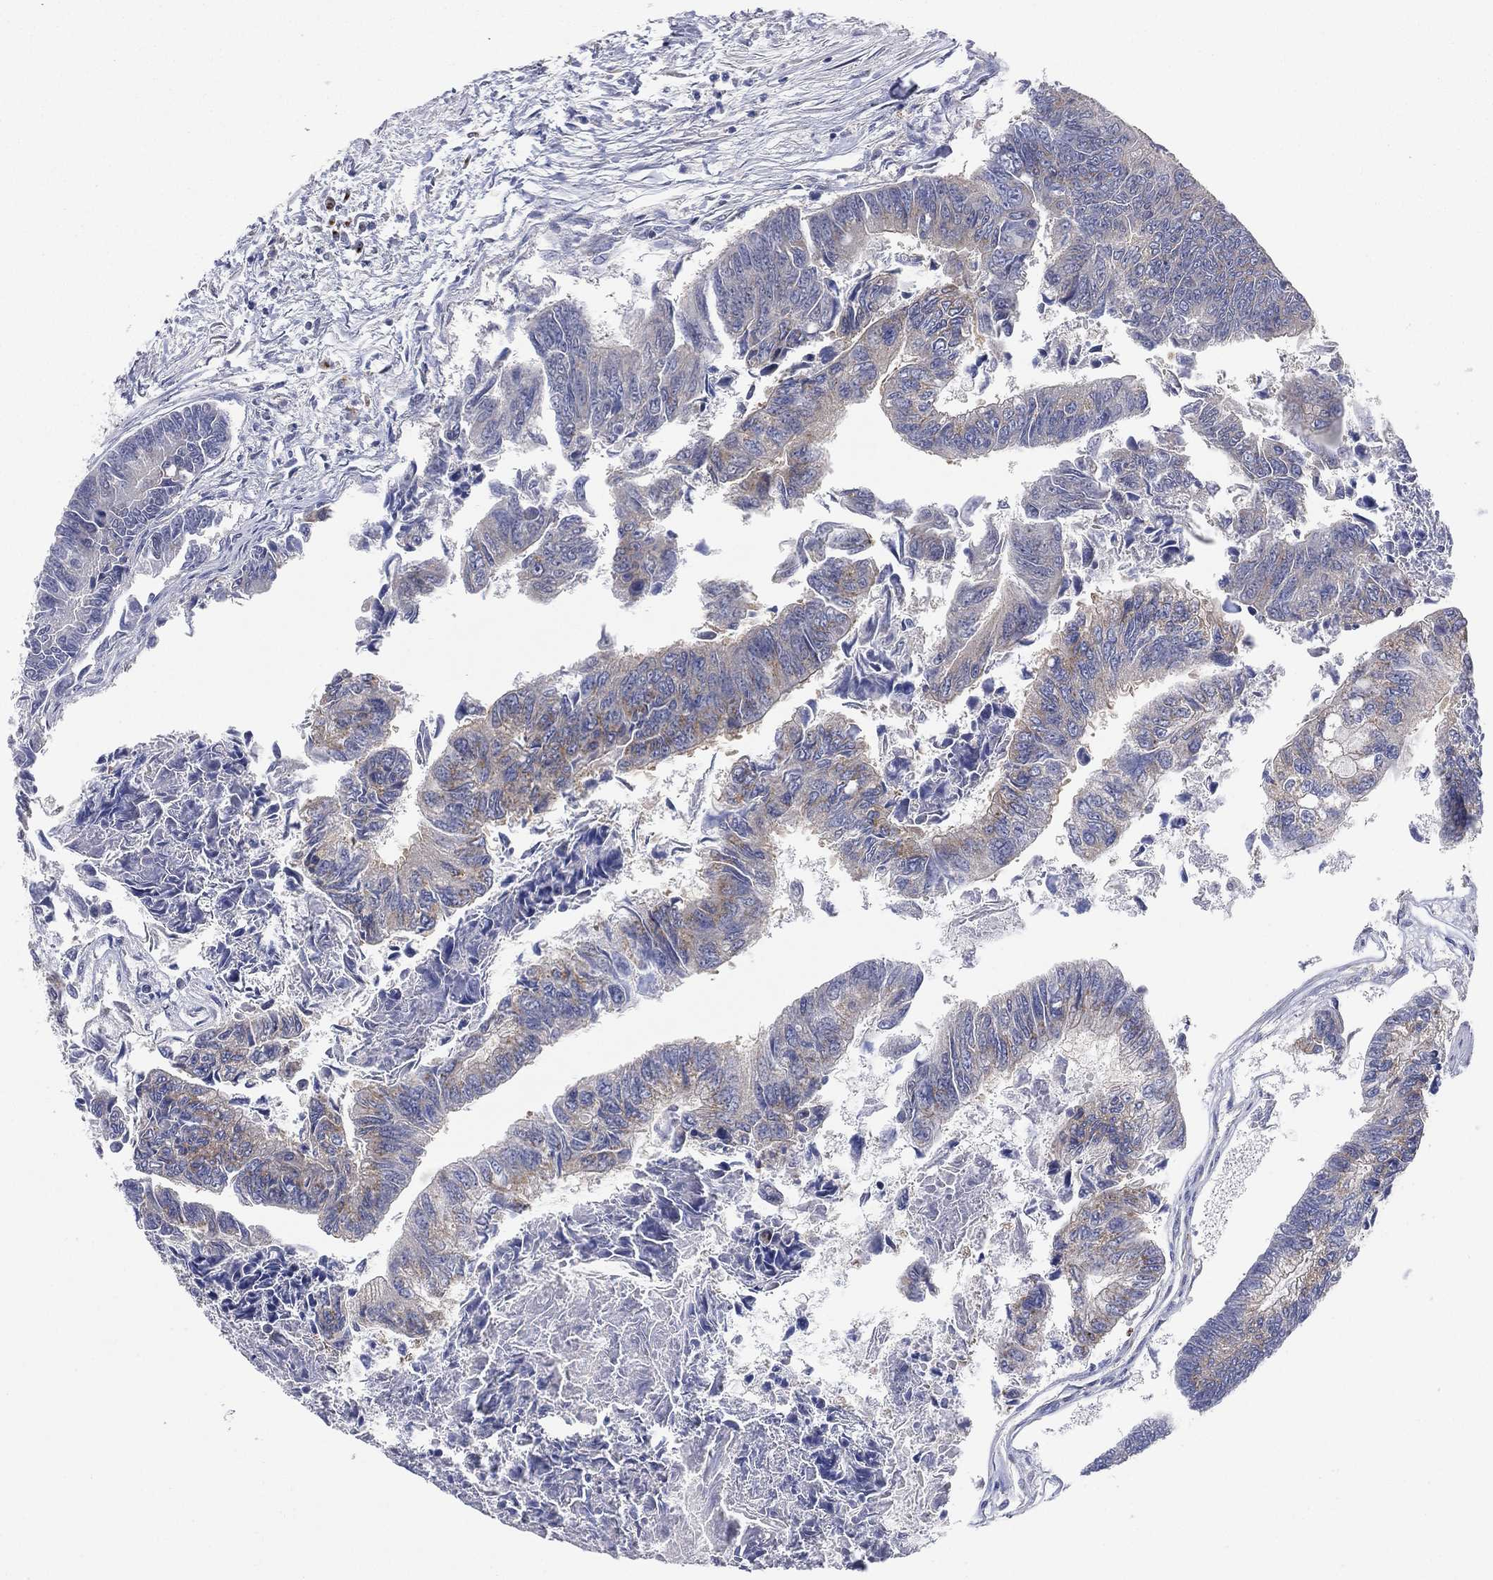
{"staining": {"intensity": "weak", "quantity": "<25%", "location": "cytoplasmic/membranous"}, "tissue": "colorectal cancer", "cell_type": "Tumor cells", "image_type": "cancer", "snomed": [{"axis": "morphology", "description": "Adenocarcinoma, NOS"}, {"axis": "topography", "description": "Colon"}], "caption": "DAB (3,3'-diaminobenzidine) immunohistochemical staining of colorectal cancer exhibits no significant expression in tumor cells.", "gene": "ATP8A2", "patient": {"sex": "female", "age": 65}}